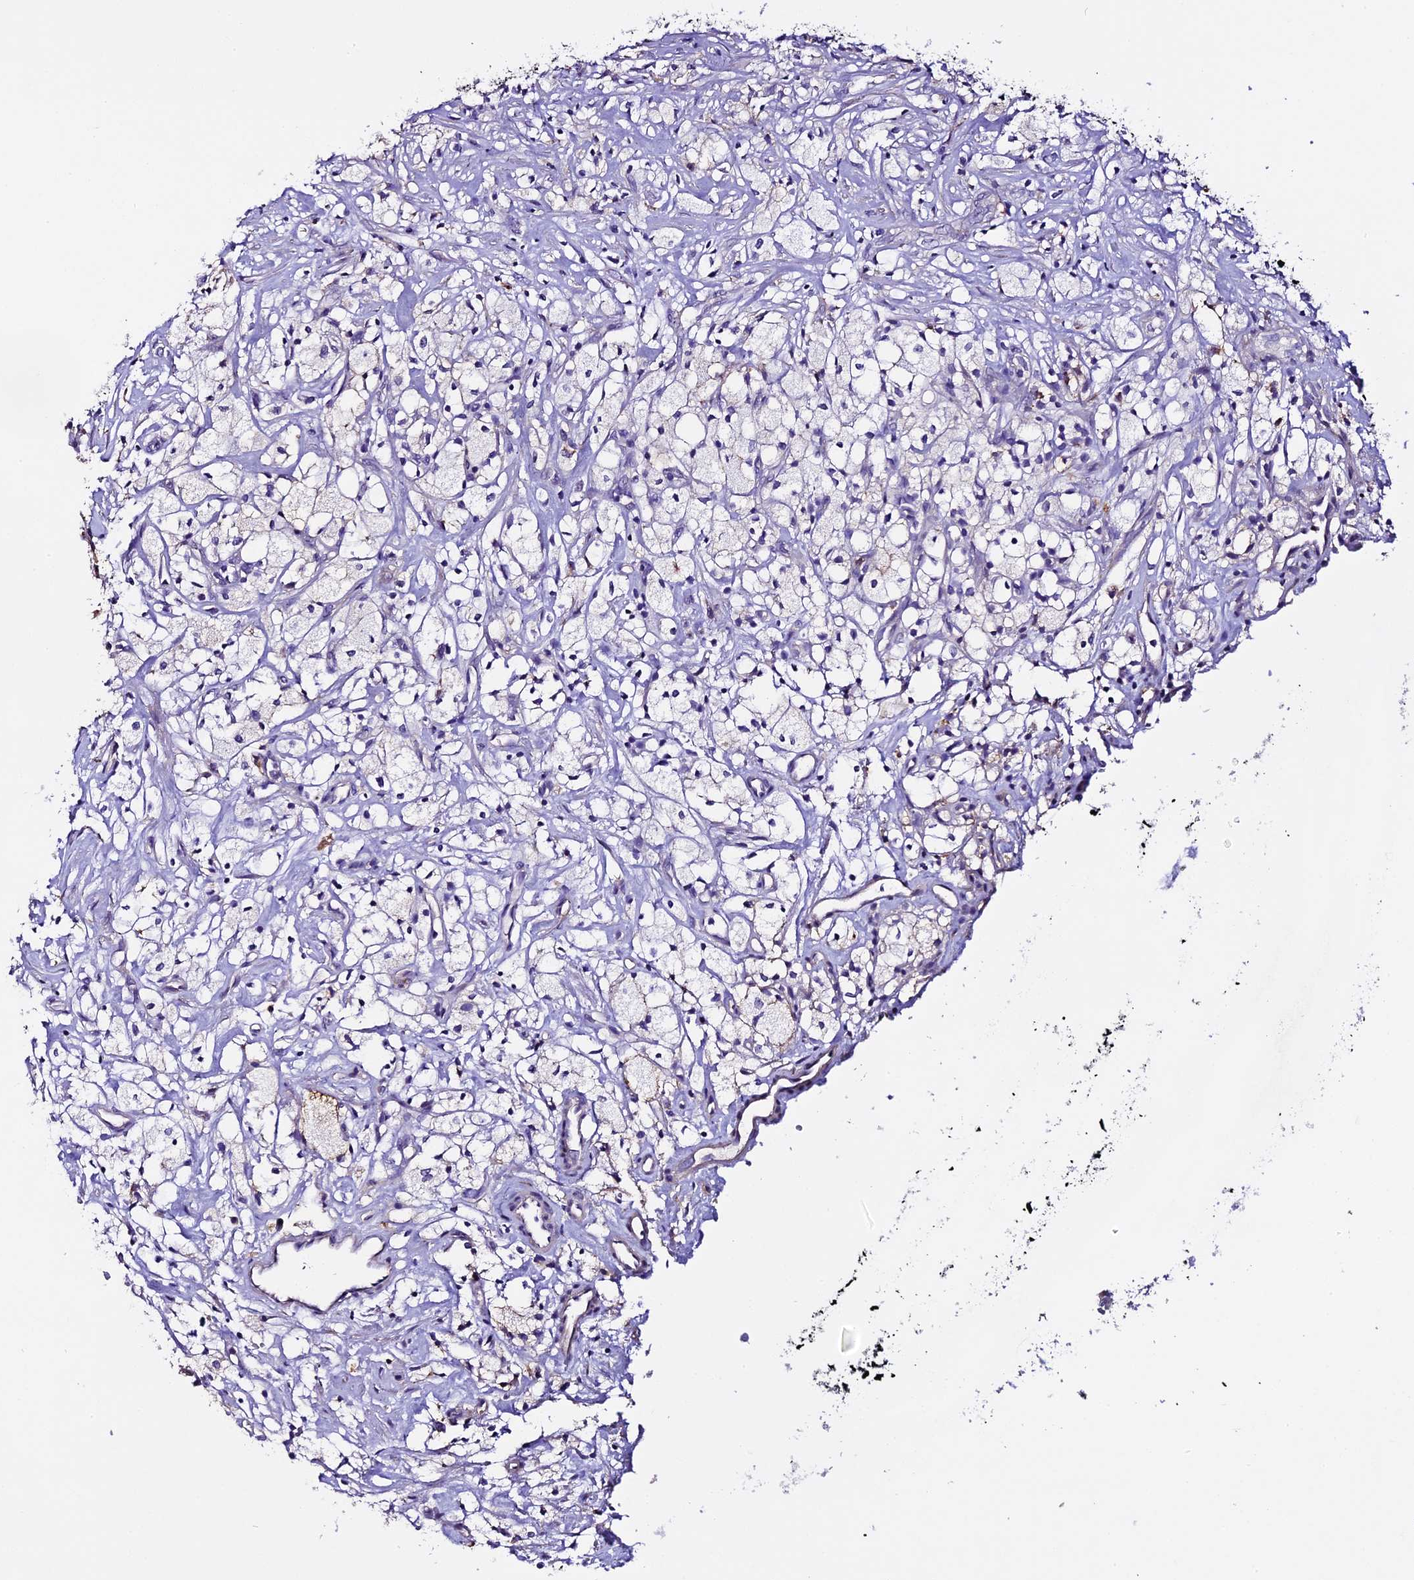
{"staining": {"intensity": "negative", "quantity": "none", "location": "none"}, "tissue": "renal cancer", "cell_type": "Tumor cells", "image_type": "cancer", "snomed": [{"axis": "morphology", "description": "Adenocarcinoma, NOS"}, {"axis": "topography", "description": "Kidney"}], "caption": "This is an immunohistochemistry photomicrograph of renal cancer. There is no staining in tumor cells.", "gene": "NOD2", "patient": {"sex": "male", "age": 59}}